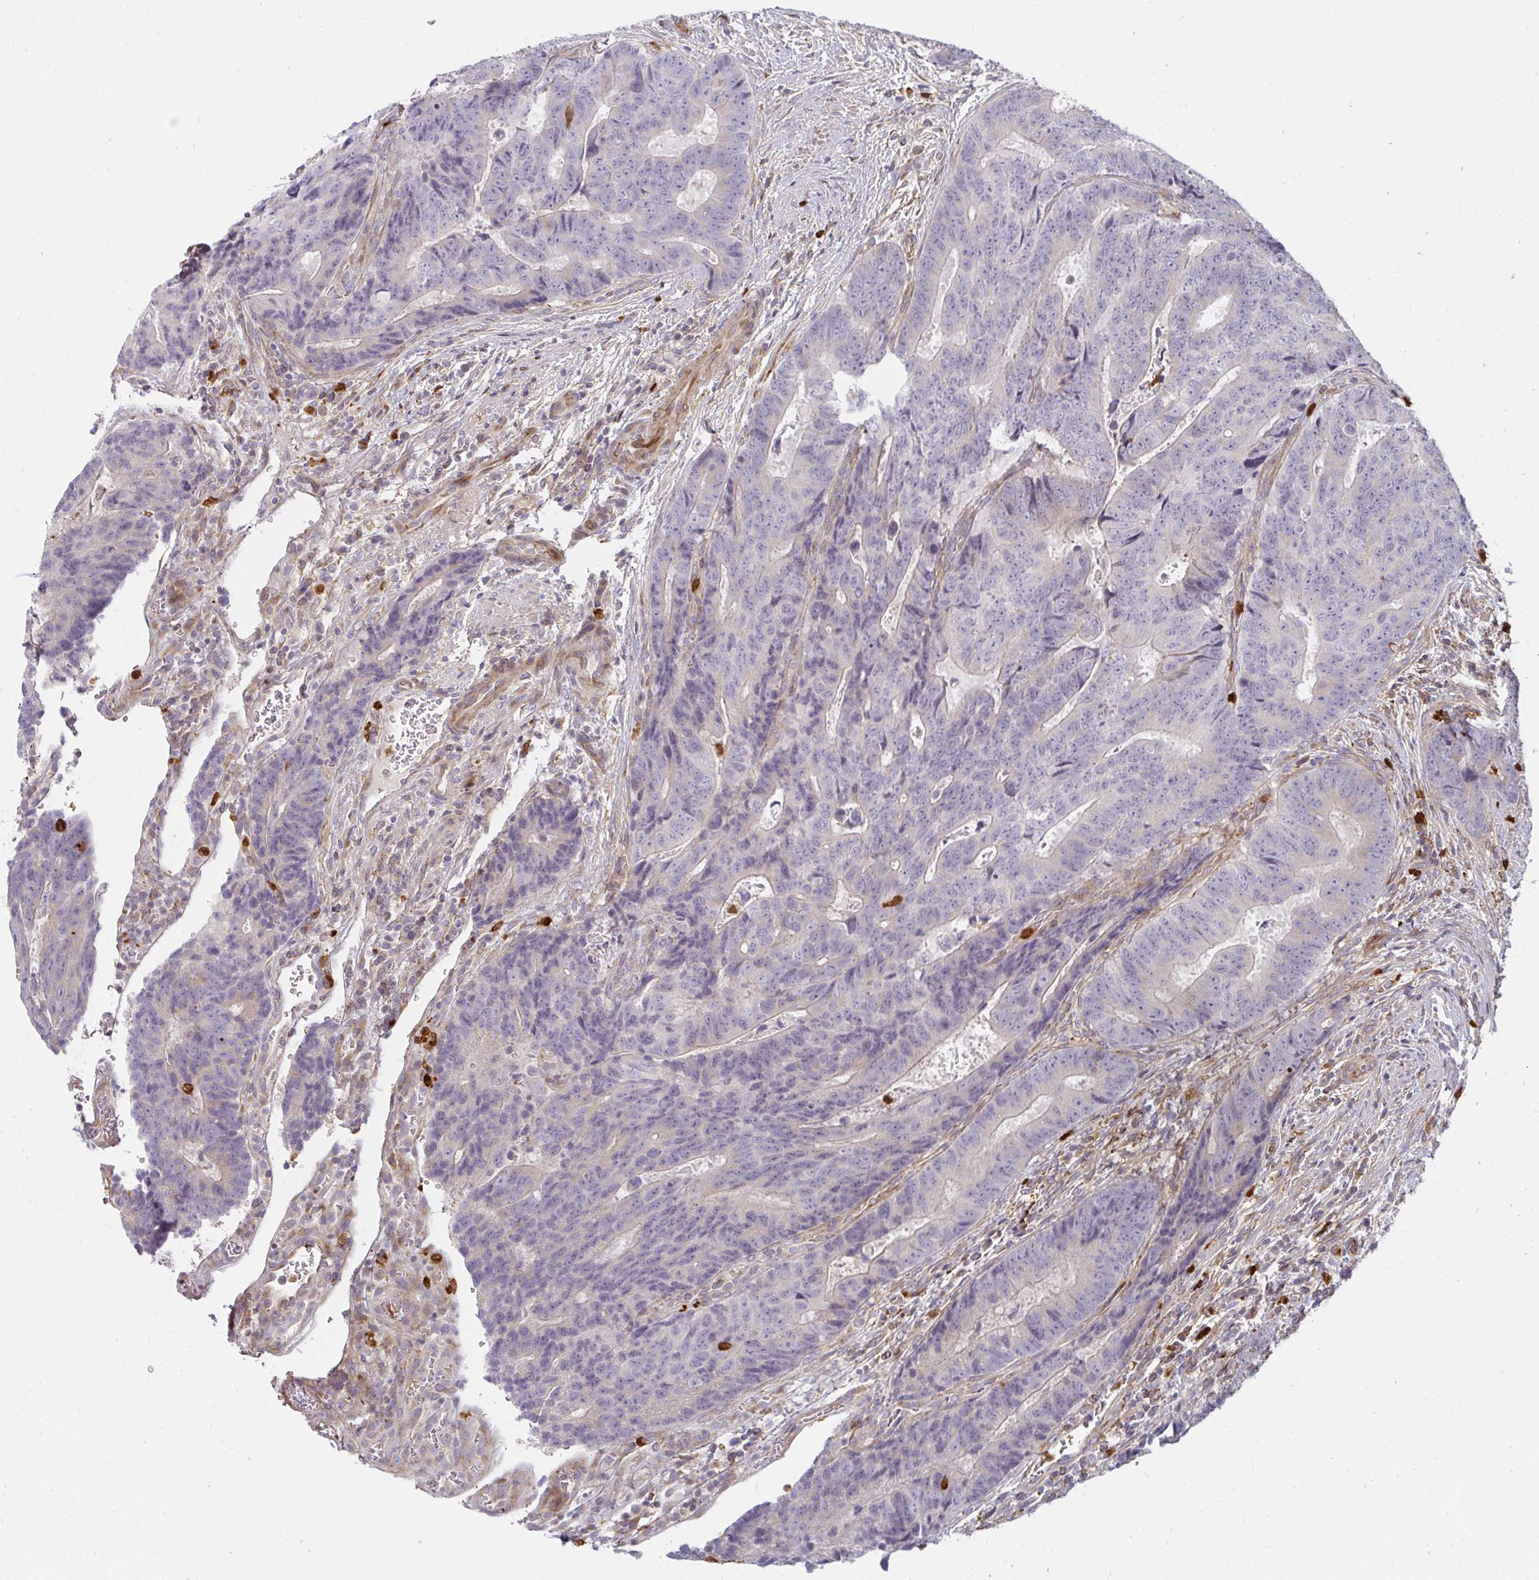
{"staining": {"intensity": "negative", "quantity": "none", "location": "none"}, "tissue": "colorectal cancer", "cell_type": "Tumor cells", "image_type": "cancer", "snomed": [{"axis": "morphology", "description": "Adenocarcinoma, NOS"}, {"axis": "topography", "description": "Colon"}], "caption": "Colorectal cancer (adenocarcinoma) was stained to show a protein in brown. There is no significant staining in tumor cells.", "gene": "CSF3R", "patient": {"sex": "female", "age": 48}}